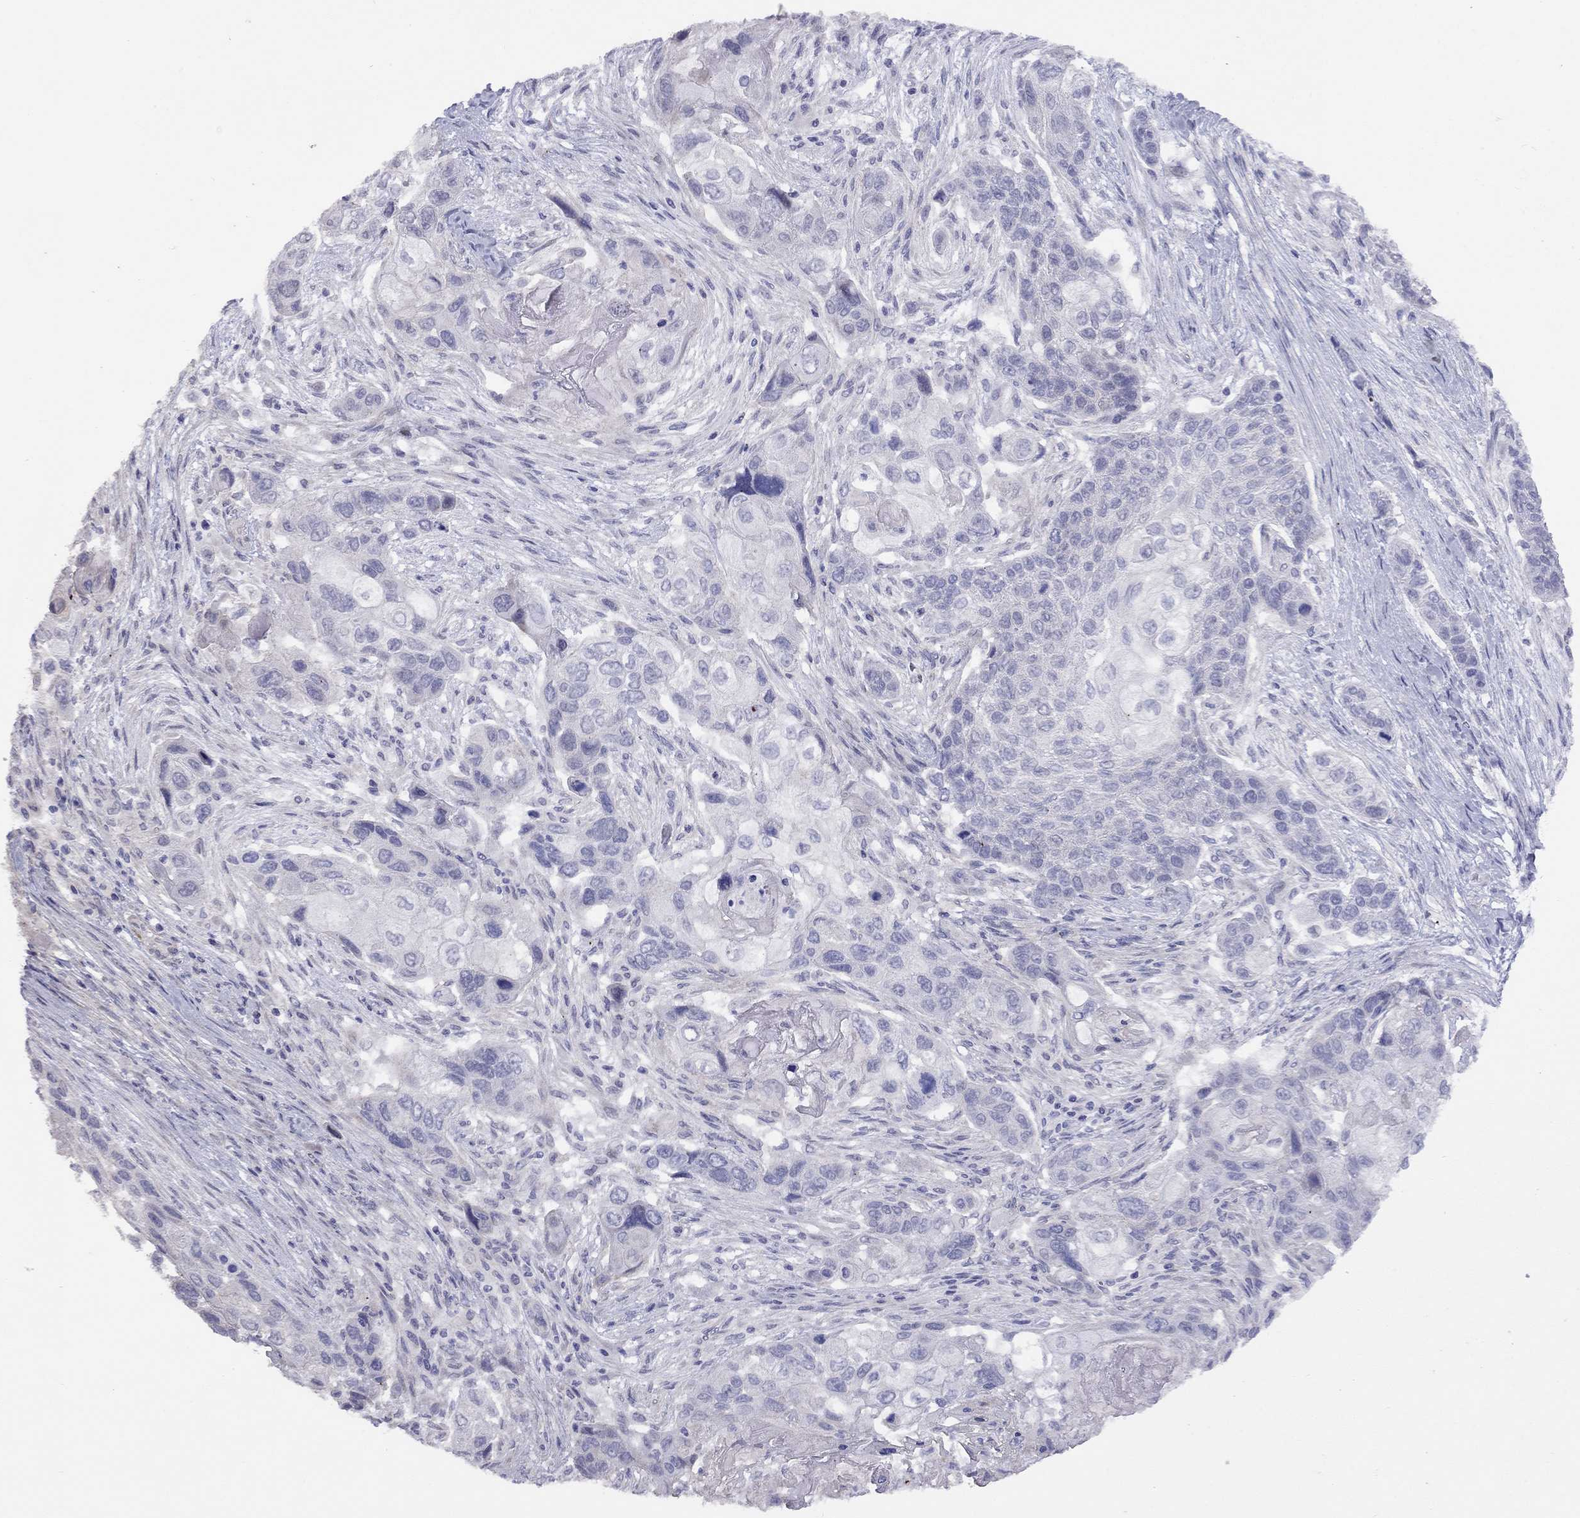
{"staining": {"intensity": "negative", "quantity": "none", "location": "none"}, "tissue": "lung cancer", "cell_type": "Tumor cells", "image_type": "cancer", "snomed": [{"axis": "morphology", "description": "Squamous cell carcinoma, NOS"}, {"axis": "topography", "description": "Lung"}], "caption": "IHC micrograph of squamous cell carcinoma (lung) stained for a protein (brown), which shows no positivity in tumor cells.", "gene": "SYTL2", "patient": {"sex": "male", "age": 69}}